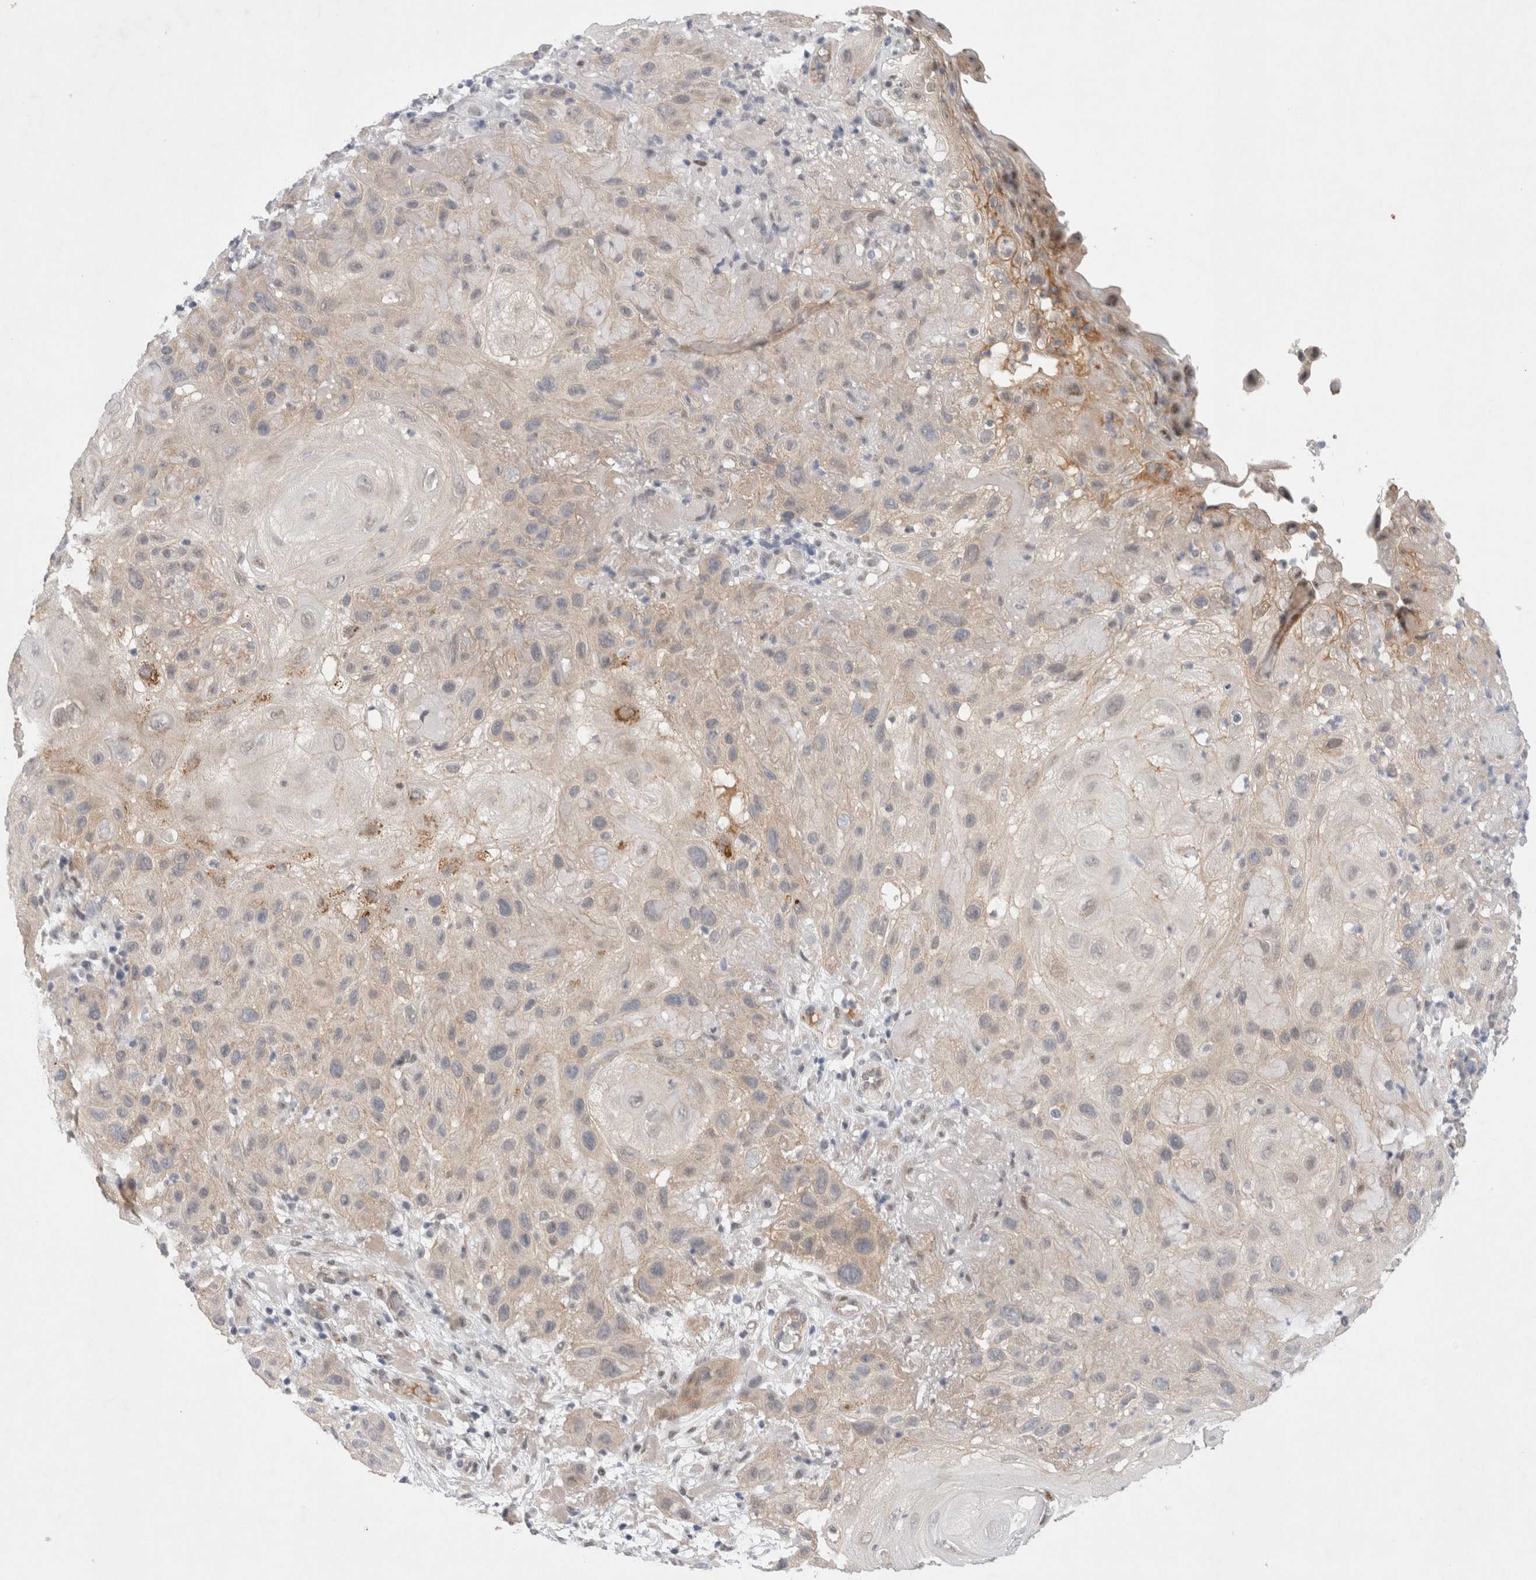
{"staining": {"intensity": "negative", "quantity": "none", "location": "none"}, "tissue": "skin cancer", "cell_type": "Tumor cells", "image_type": "cancer", "snomed": [{"axis": "morphology", "description": "Squamous cell carcinoma, NOS"}, {"axis": "topography", "description": "Skin"}], "caption": "The micrograph reveals no significant positivity in tumor cells of squamous cell carcinoma (skin).", "gene": "WIPF2", "patient": {"sex": "female", "age": 96}}